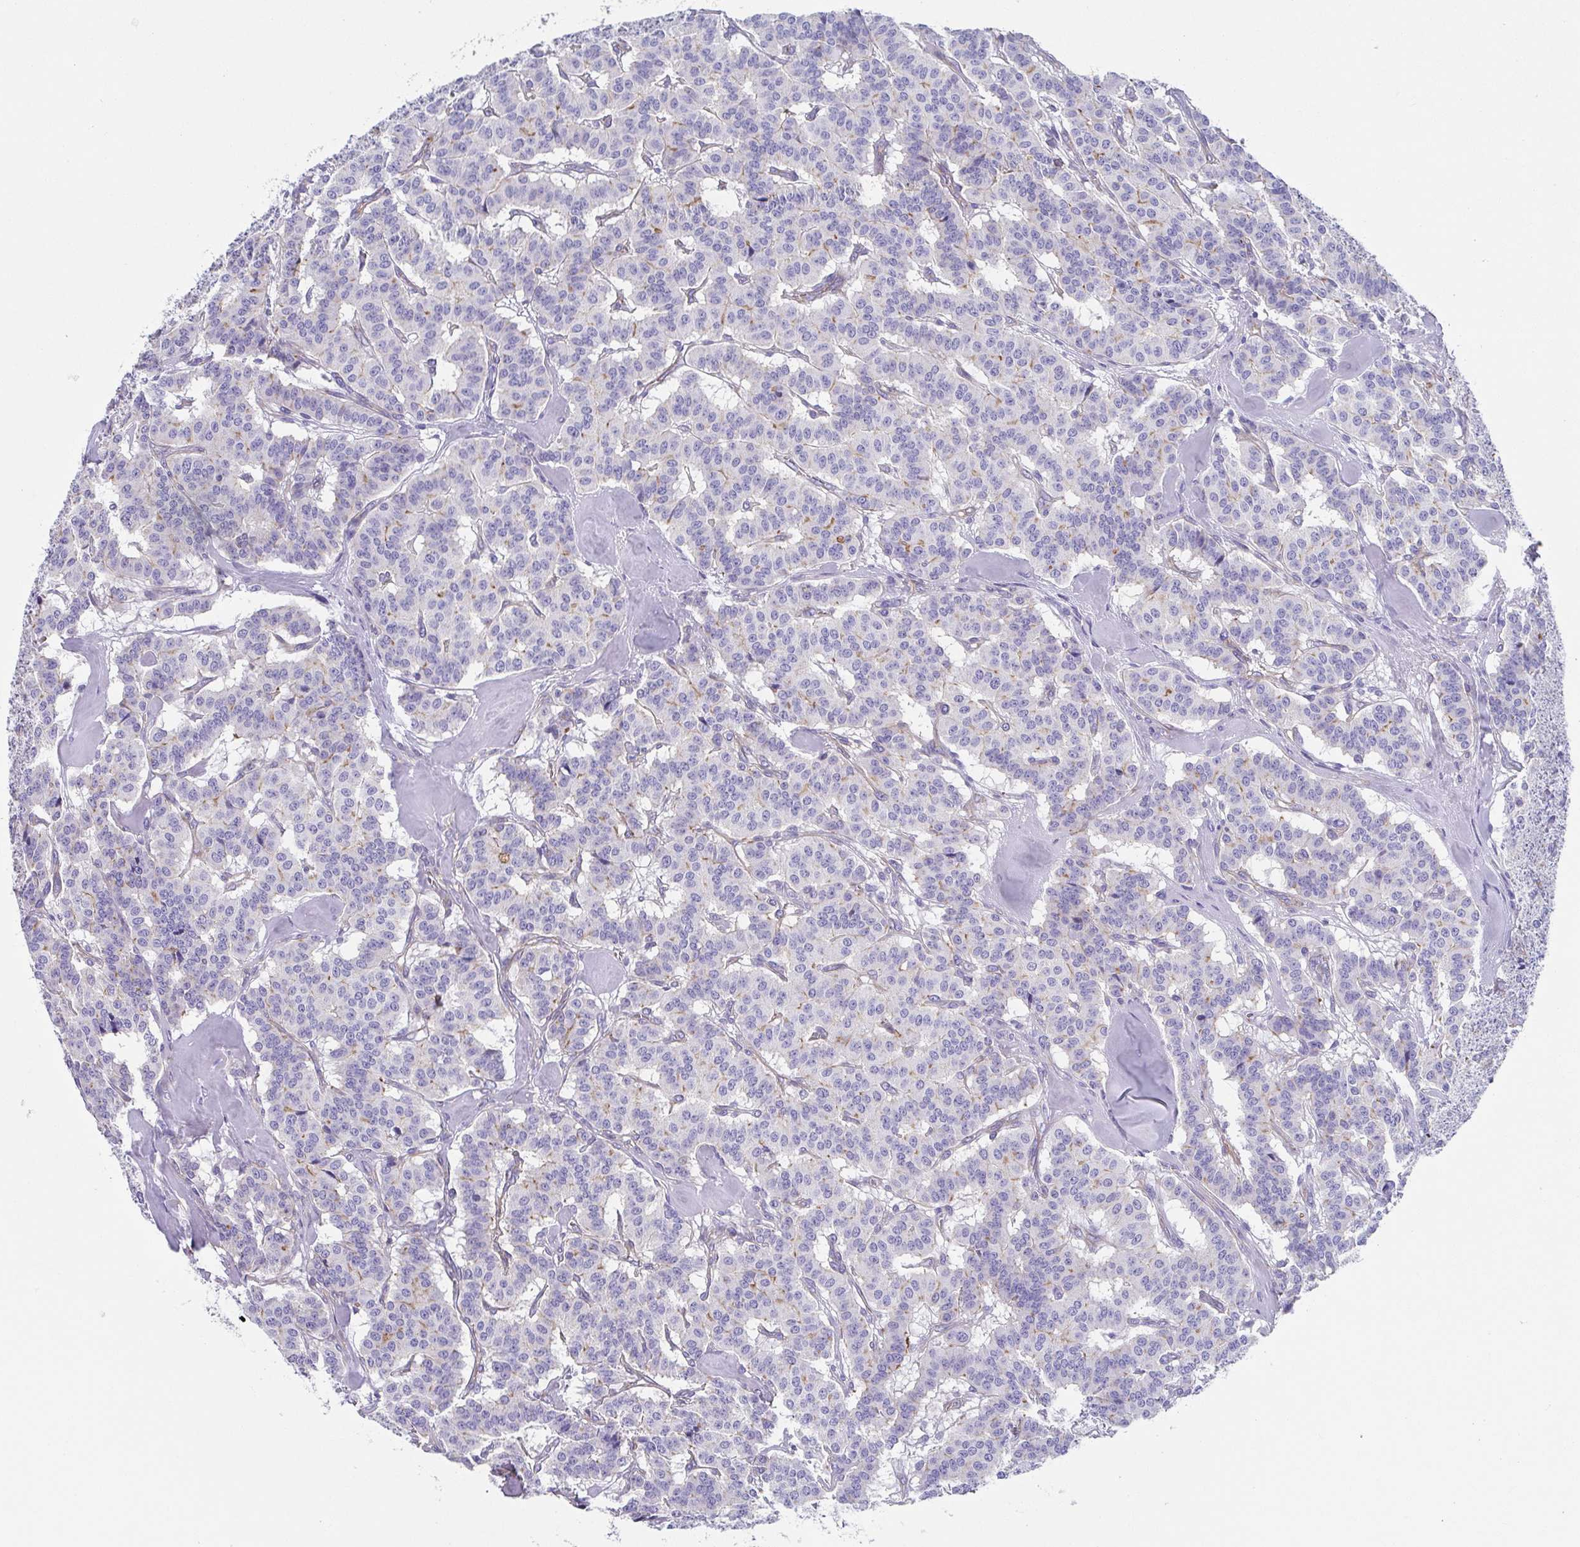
{"staining": {"intensity": "negative", "quantity": "none", "location": "none"}, "tissue": "carcinoid", "cell_type": "Tumor cells", "image_type": "cancer", "snomed": [{"axis": "morphology", "description": "Normal tissue, NOS"}, {"axis": "morphology", "description": "Carcinoid, malignant, NOS"}, {"axis": "topography", "description": "Lung"}], "caption": "IHC histopathology image of carcinoid stained for a protein (brown), which shows no positivity in tumor cells.", "gene": "TRAM2", "patient": {"sex": "female", "age": 46}}